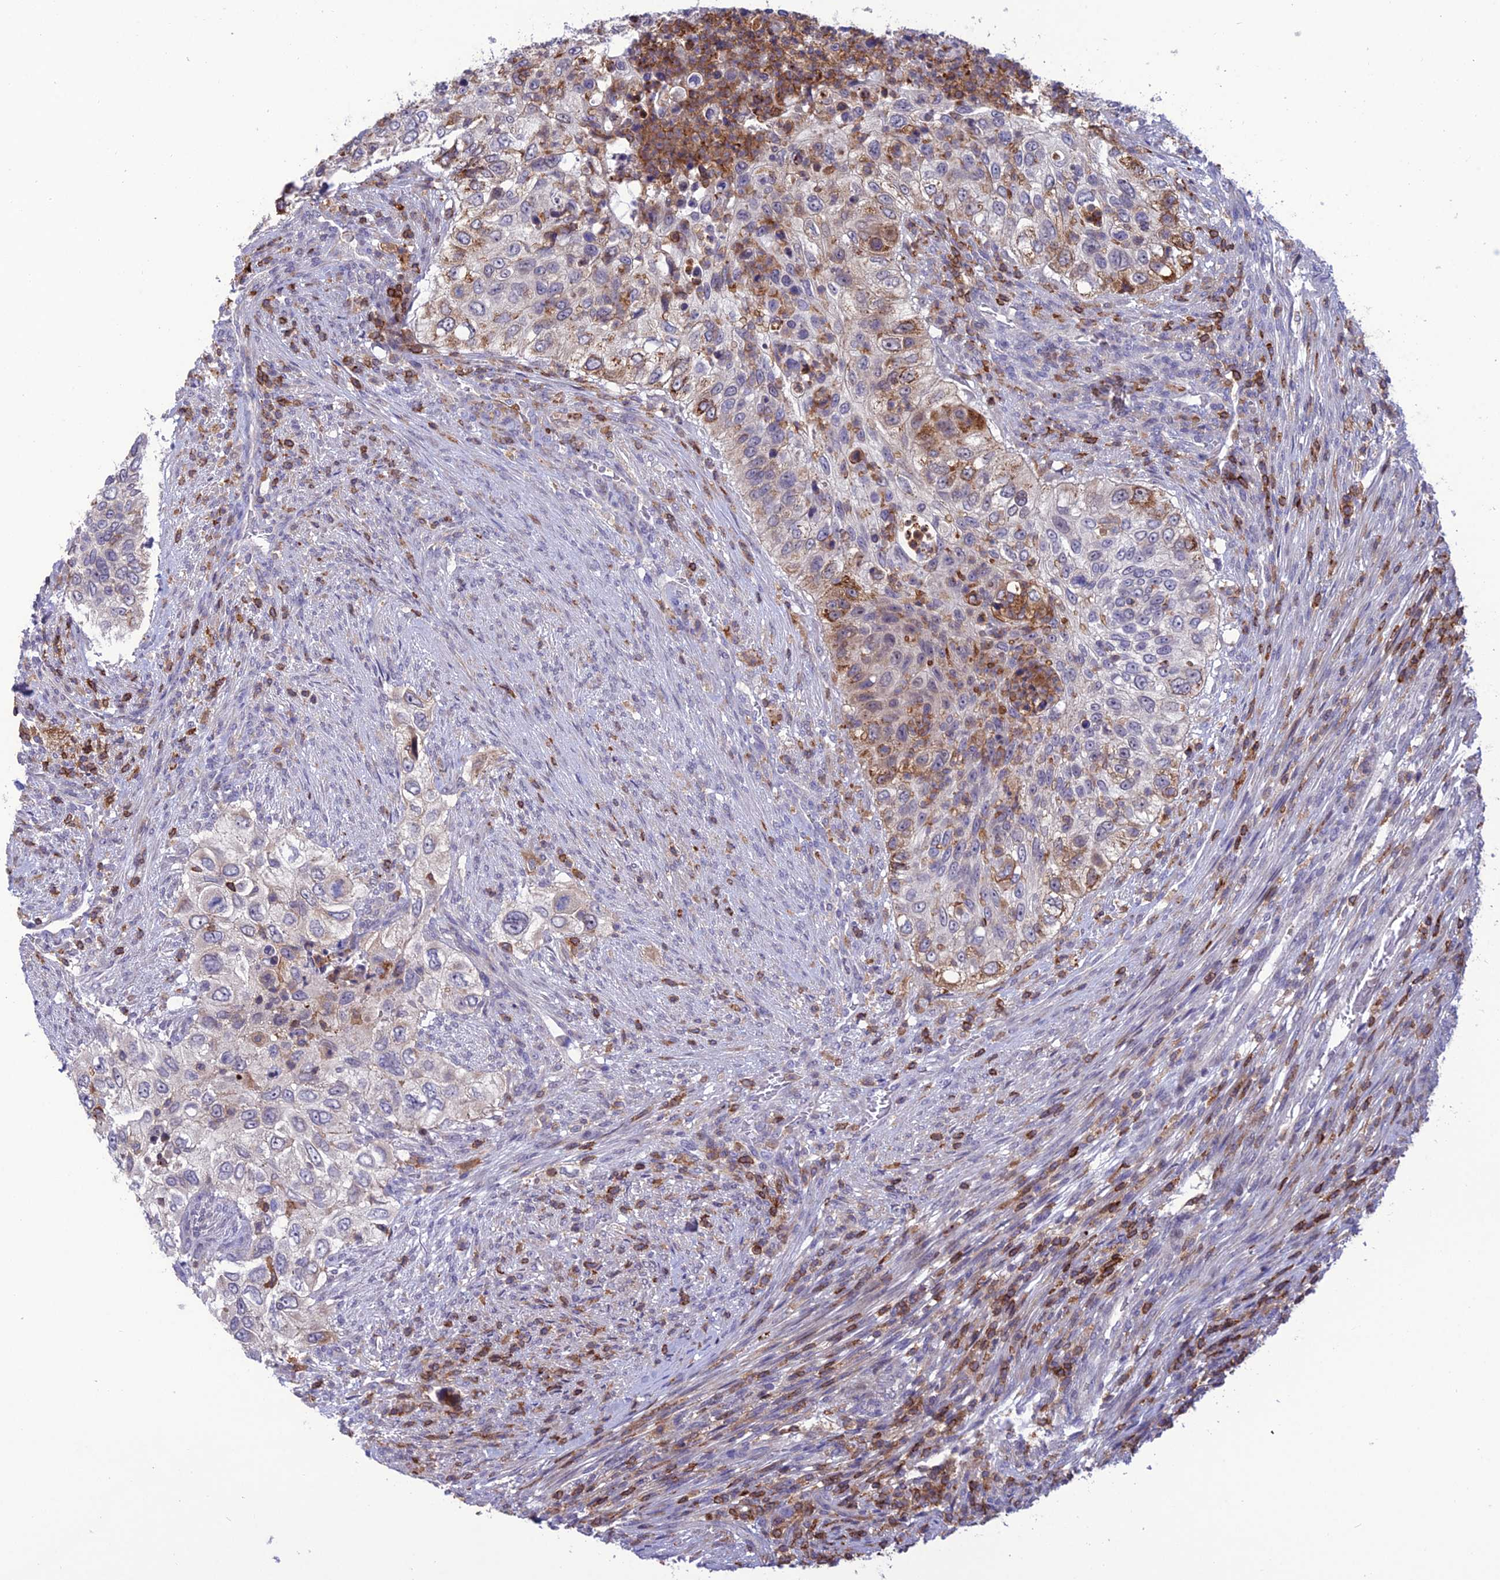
{"staining": {"intensity": "moderate", "quantity": "<25%", "location": "cytoplasmic/membranous"}, "tissue": "urothelial cancer", "cell_type": "Tumor cells", "image_type": "cancer", "snomed": [{"axis": "morphology", "description": "Urothelial carcinoma, High grade"}, {"axis": "topography", "description": "Urinary bladder"}], "caption": "IHC histopathology image of neoplastic tissue: human high-grade urothelial carcinoma stained using immunohistochemistry (IHC) demonstrates low levels of moderate protein expression localized specifically in the cytoplasmic/membranous of tumor cells, appearing as a cytoplasmic/membranous brown color.", "gene": "FAM76A", "patient": {"sex": "female", "age": 60}}